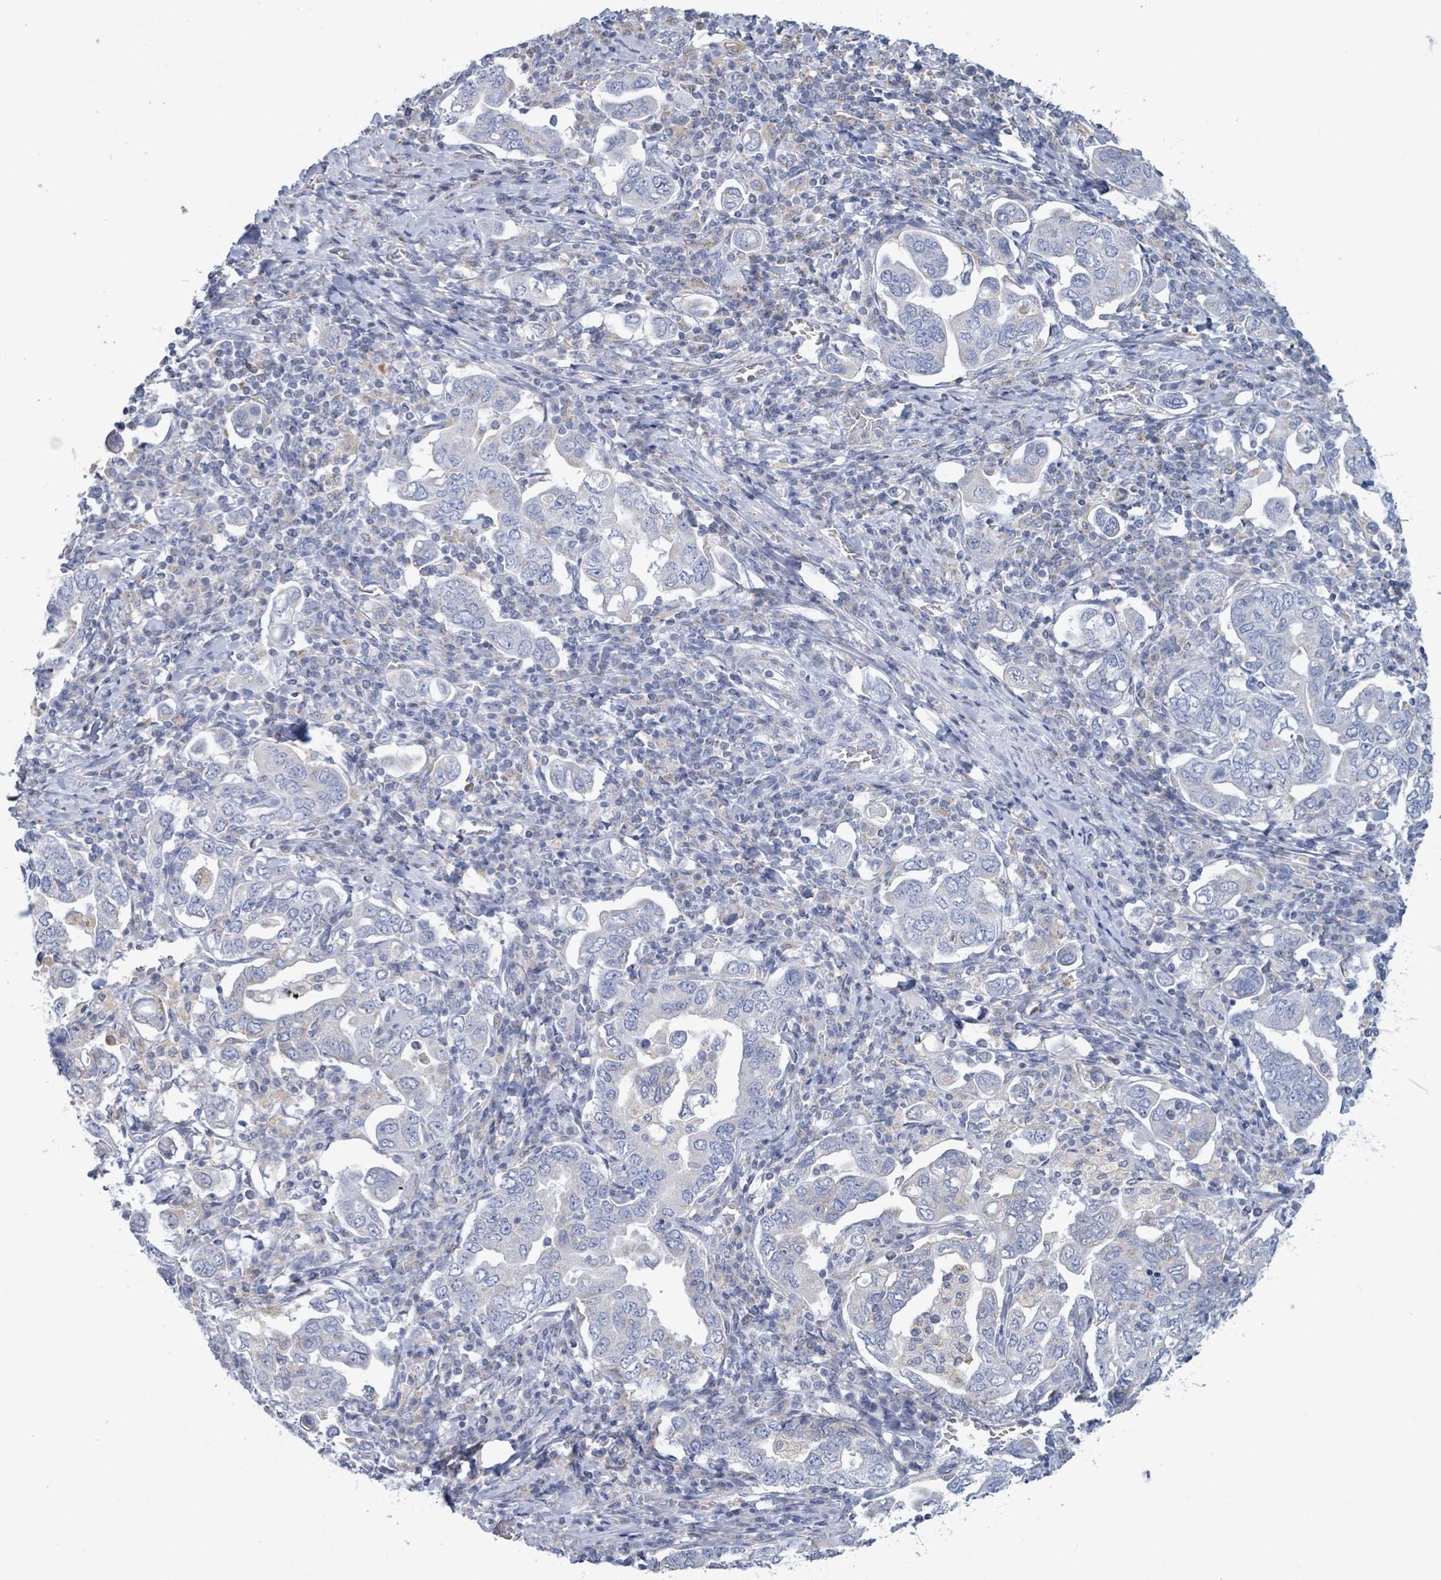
{"staining": {"intensity": "weak", "quantity": "<25%", "location": "cytoplasmic/membranous"}, "tissue": "stomach cancer", "cell_type": "Tumor cells", "image_type": "cancer", "snomed": [{"axis": "morphology", "description": "Adenocarcinoma, NOS"}, {"axis": "topography", "description": "Stomach, upper"}, {"axis": "topography", "description": "Stomach"}], "caption": "An immunohistochemistry (IHC) image of adenocarcinoma (stomach) is shown. There is no staining in tumor cells of adenocarcinoma (stomach).", "gene": "AKR1C4", "patient": {"sex": "male", "age": 62}}